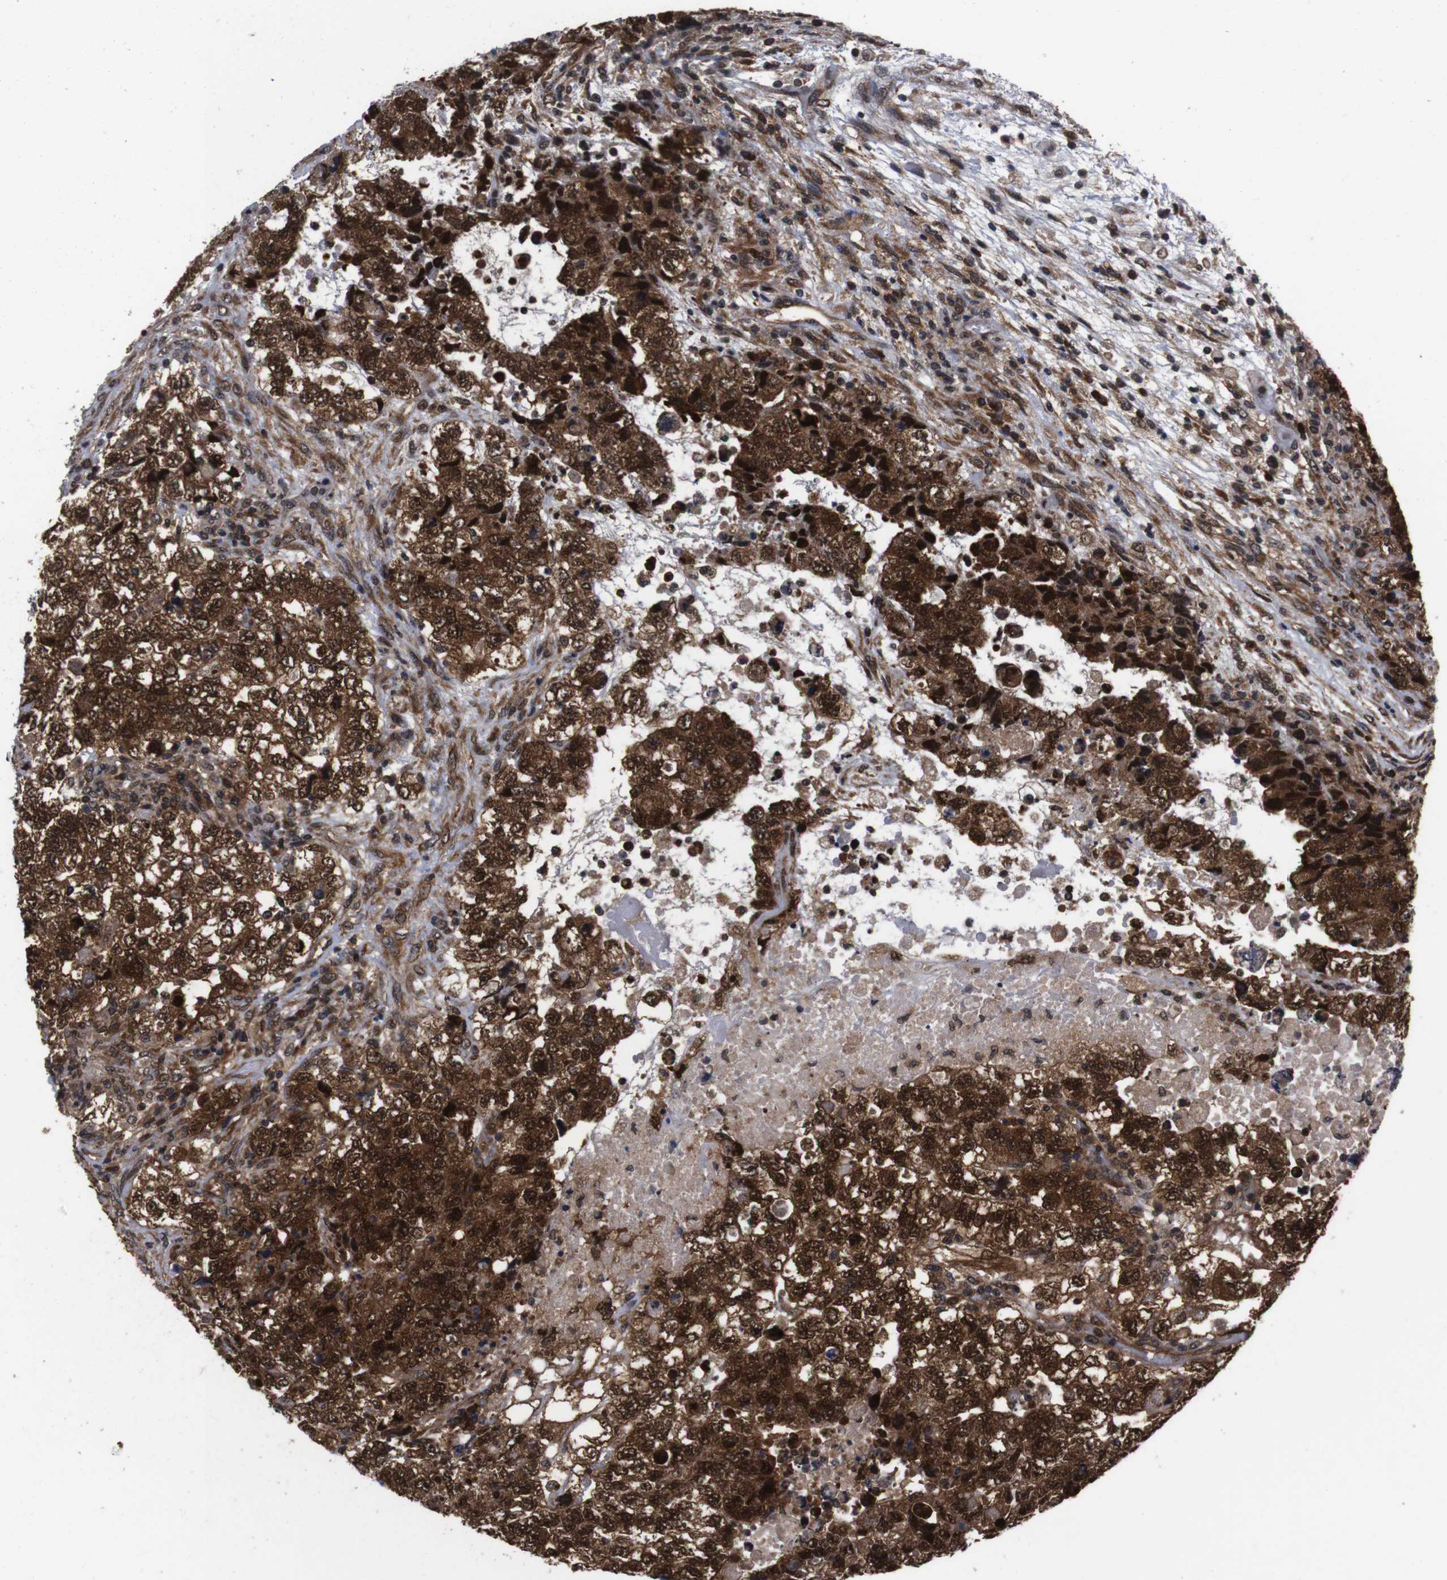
{"staining": {"intensity": "strong", "quantity": ">75%", "location": "cytoplasmic/membranous,nuclear"}, "tissue": "testis cancer", "cell_type": "Tumor cells", "image_type": "cancer", "snomed": [{"axis": "morphology", "description": "Carcinoma, Embryonal, NOS"}, {"axis": "topography", "description": "Testis"}], "caption": "Immunohistochemical staining of testis embryonal carcinoma demonstrates high levels of strong cytoplasmic/membranous and nuclear positivity in approximately >75% of tumor cells. The staining is performed using DAB brown chromogen to label protein expression. The nuclei are counter-stained blue using hematoxylin.", "gene": "UBQLN2", "patient": {"sex": "male", "age": 36}}